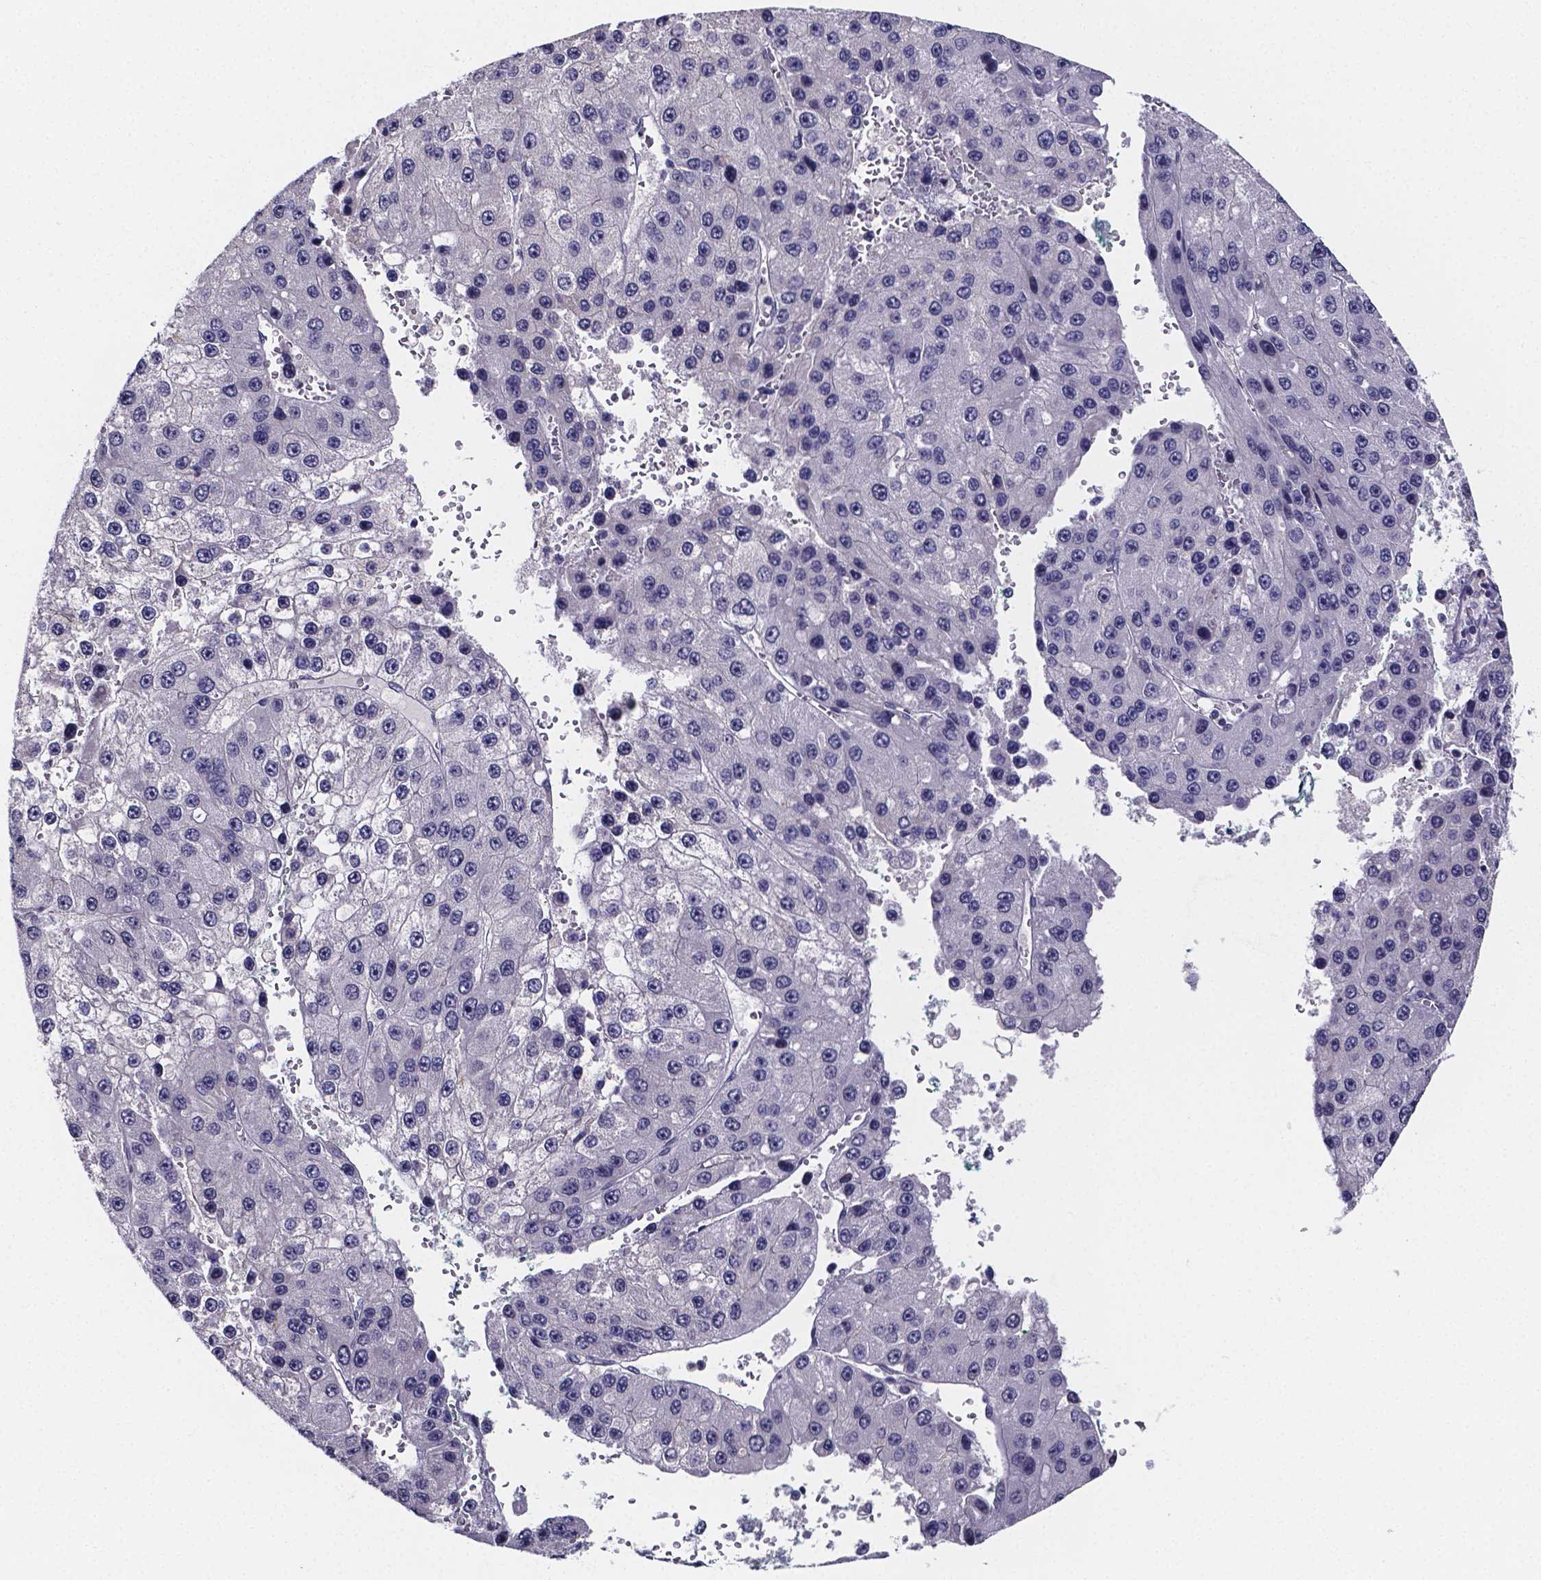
{"staining": {"intensity": "negative", "quantity": "none", "location": "none"}, "tissue": "liver cancer", "cell_type": "Tumor cells", "image_type": "cancer", "snomed": [{"axis": "morphology", "description": "Carcinoma, Hepatocellular, NOS"}, {"axis": "topography", "description": "Liver"}], "caption": "An immunohistochemistry (IHC) photomicrograph of liver hepatocellular carcinoma is shown. There is no staining in tumor cells of liver hepatocellular carcinoma.", "gene": "IZUMO1", "patient": {"sex": "female", "age": 73}}